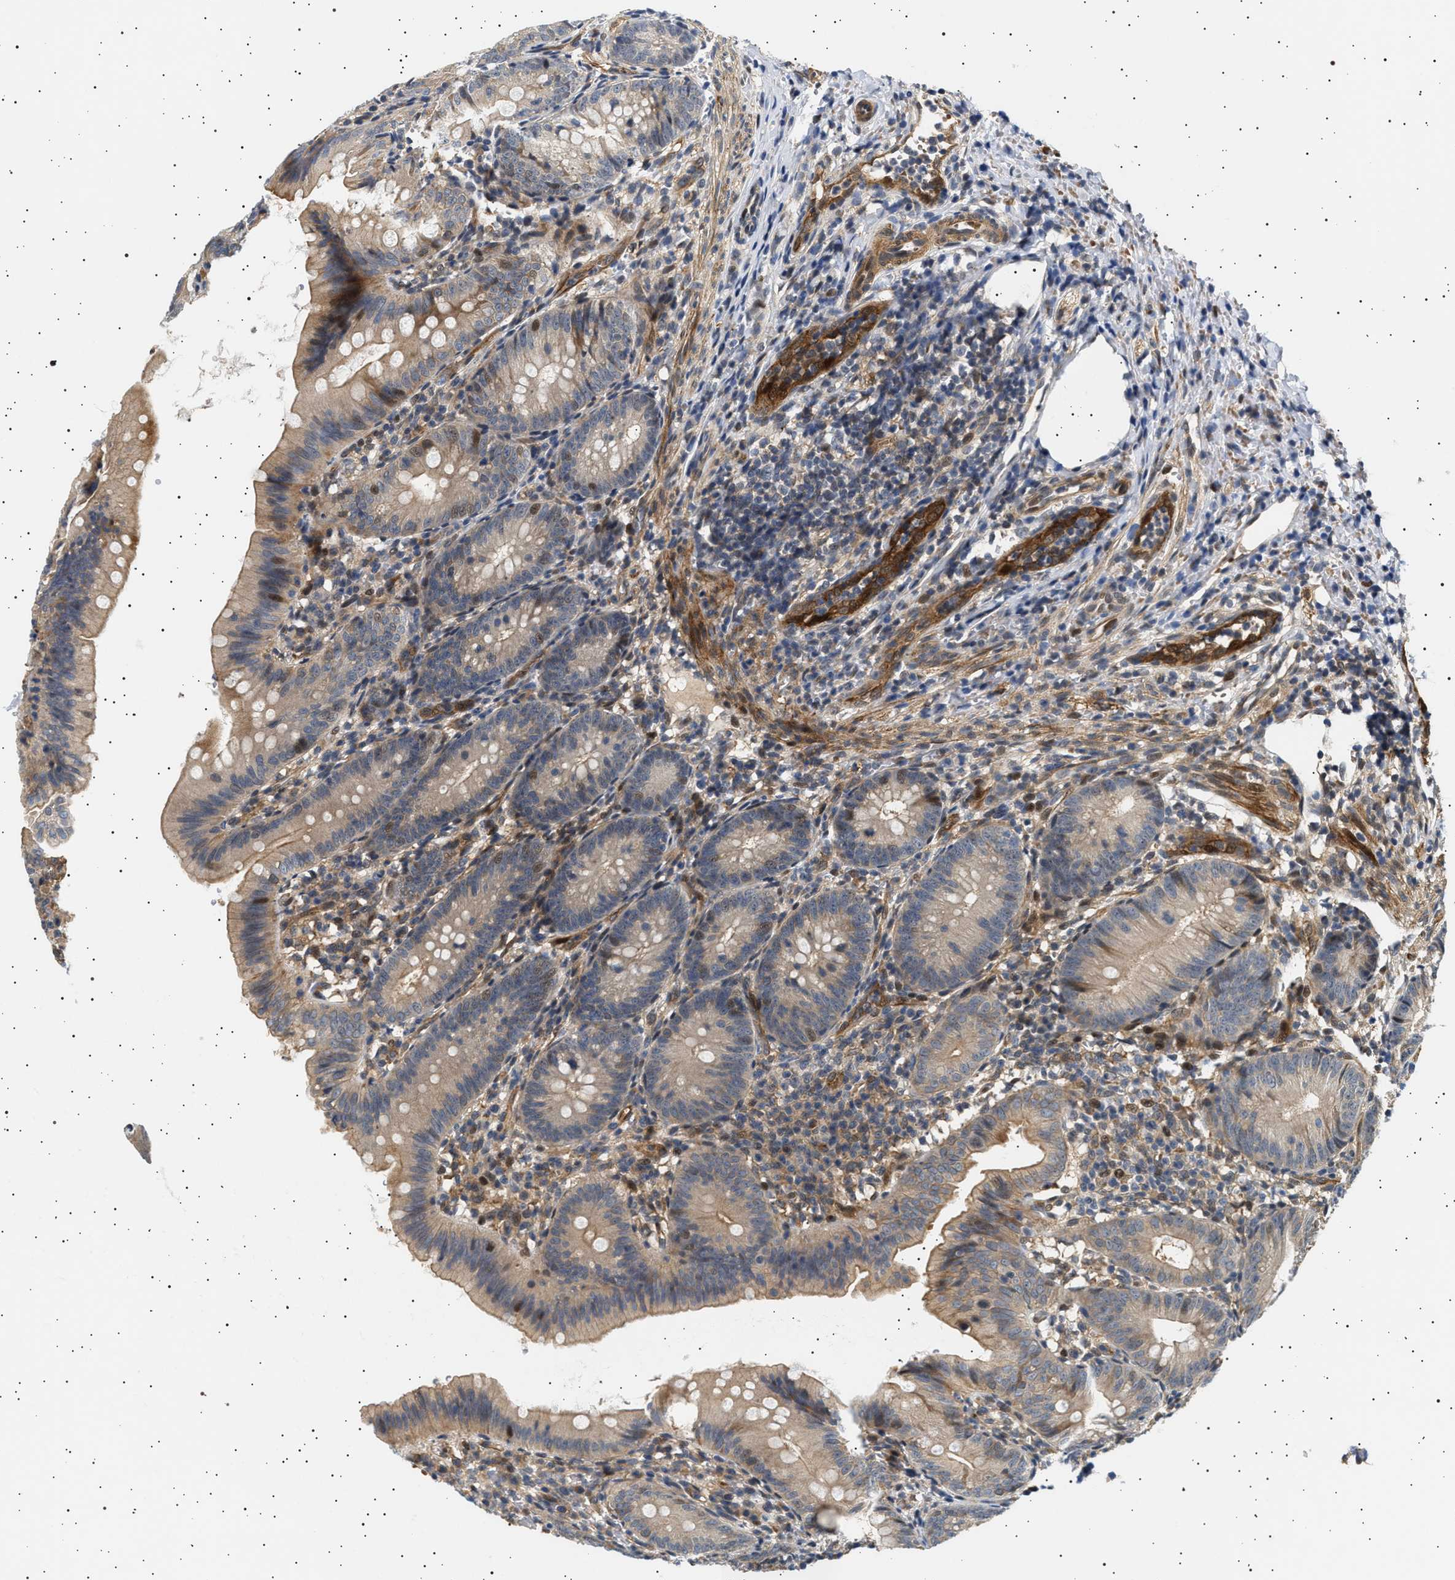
{"staining": {"intensity": "moderate", "quantity": "25%-75%", "location": "cytoplasmic/membranous,nuclear"}, "tissue": "appendix", "cell_type": "Glandular cells", "image_type": "normal", "snomed": [{"axis": "morphology", "description": "Normal tissue, NOS"}, {"axis": "topography", "description": "Appendix"}], "caption": "A brown stain labels moderate cytoplasmic/membranous,nuclear staining of a protein in glandular cells of benign human appendix. Nuclei are stained in blue.", "gene": "BAG3", "patient": {"sex": "male", "age": 1}}